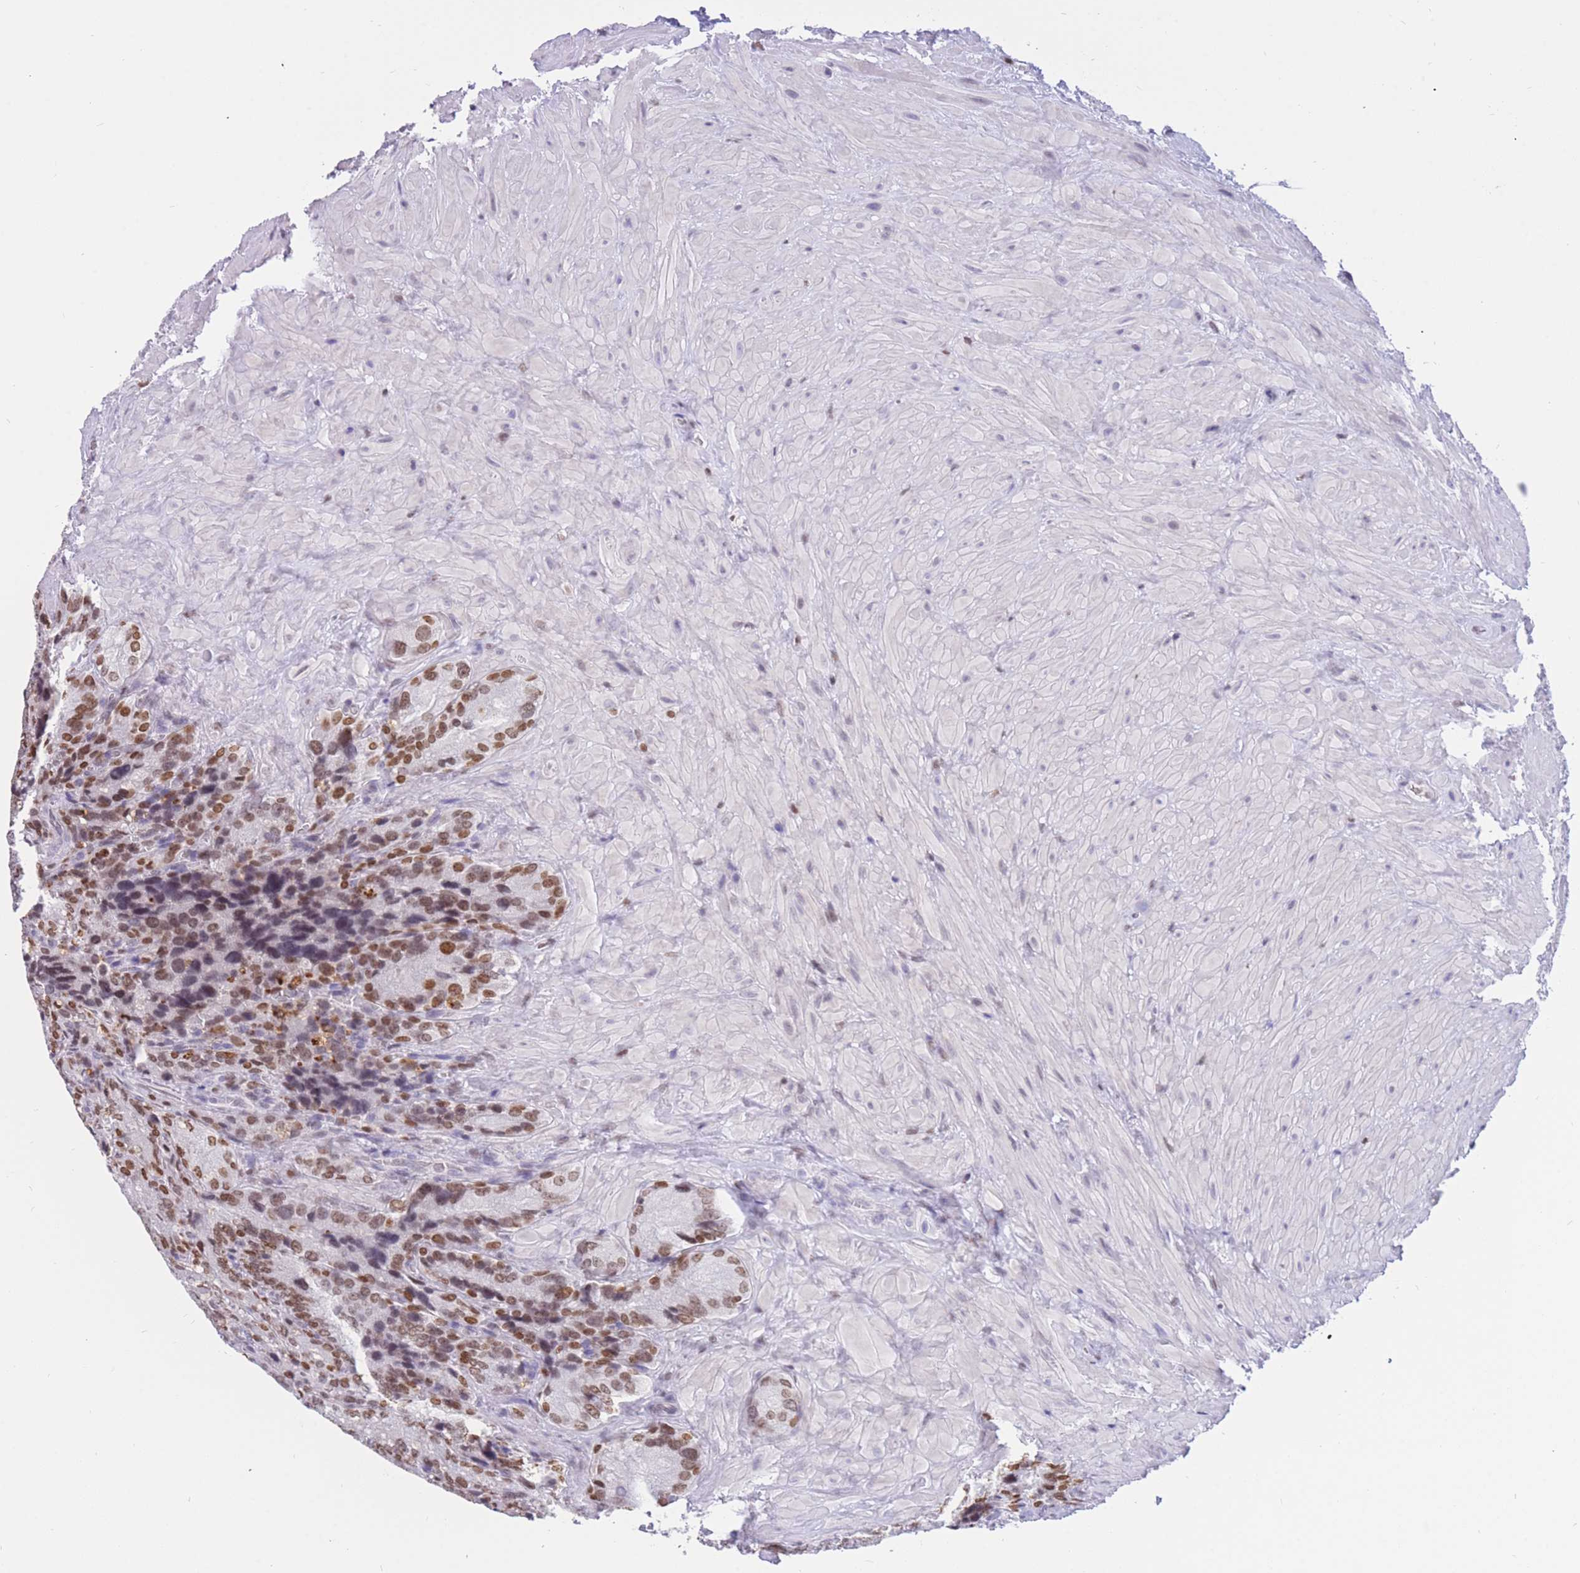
{"staining": {"intensity": "moderate", "quantity": ">75%", "location": "nuclear"}, "tissue": "seminal vesicle", "cell_type": "Glandular cells", "image_type": "normal", "snomed": [{"axis": "morphology", "description": "Normal tissue, NOS"}, {"axis": "topography", "description": "Seminal veicle"}], "caption": "Seminal vesicle stained for a protein (brown) shows moderate nuclear positive positivity in about >75% of glandular cells.", "gene": "HMGN1", "patient": {"sex": "male", "age": 62}}